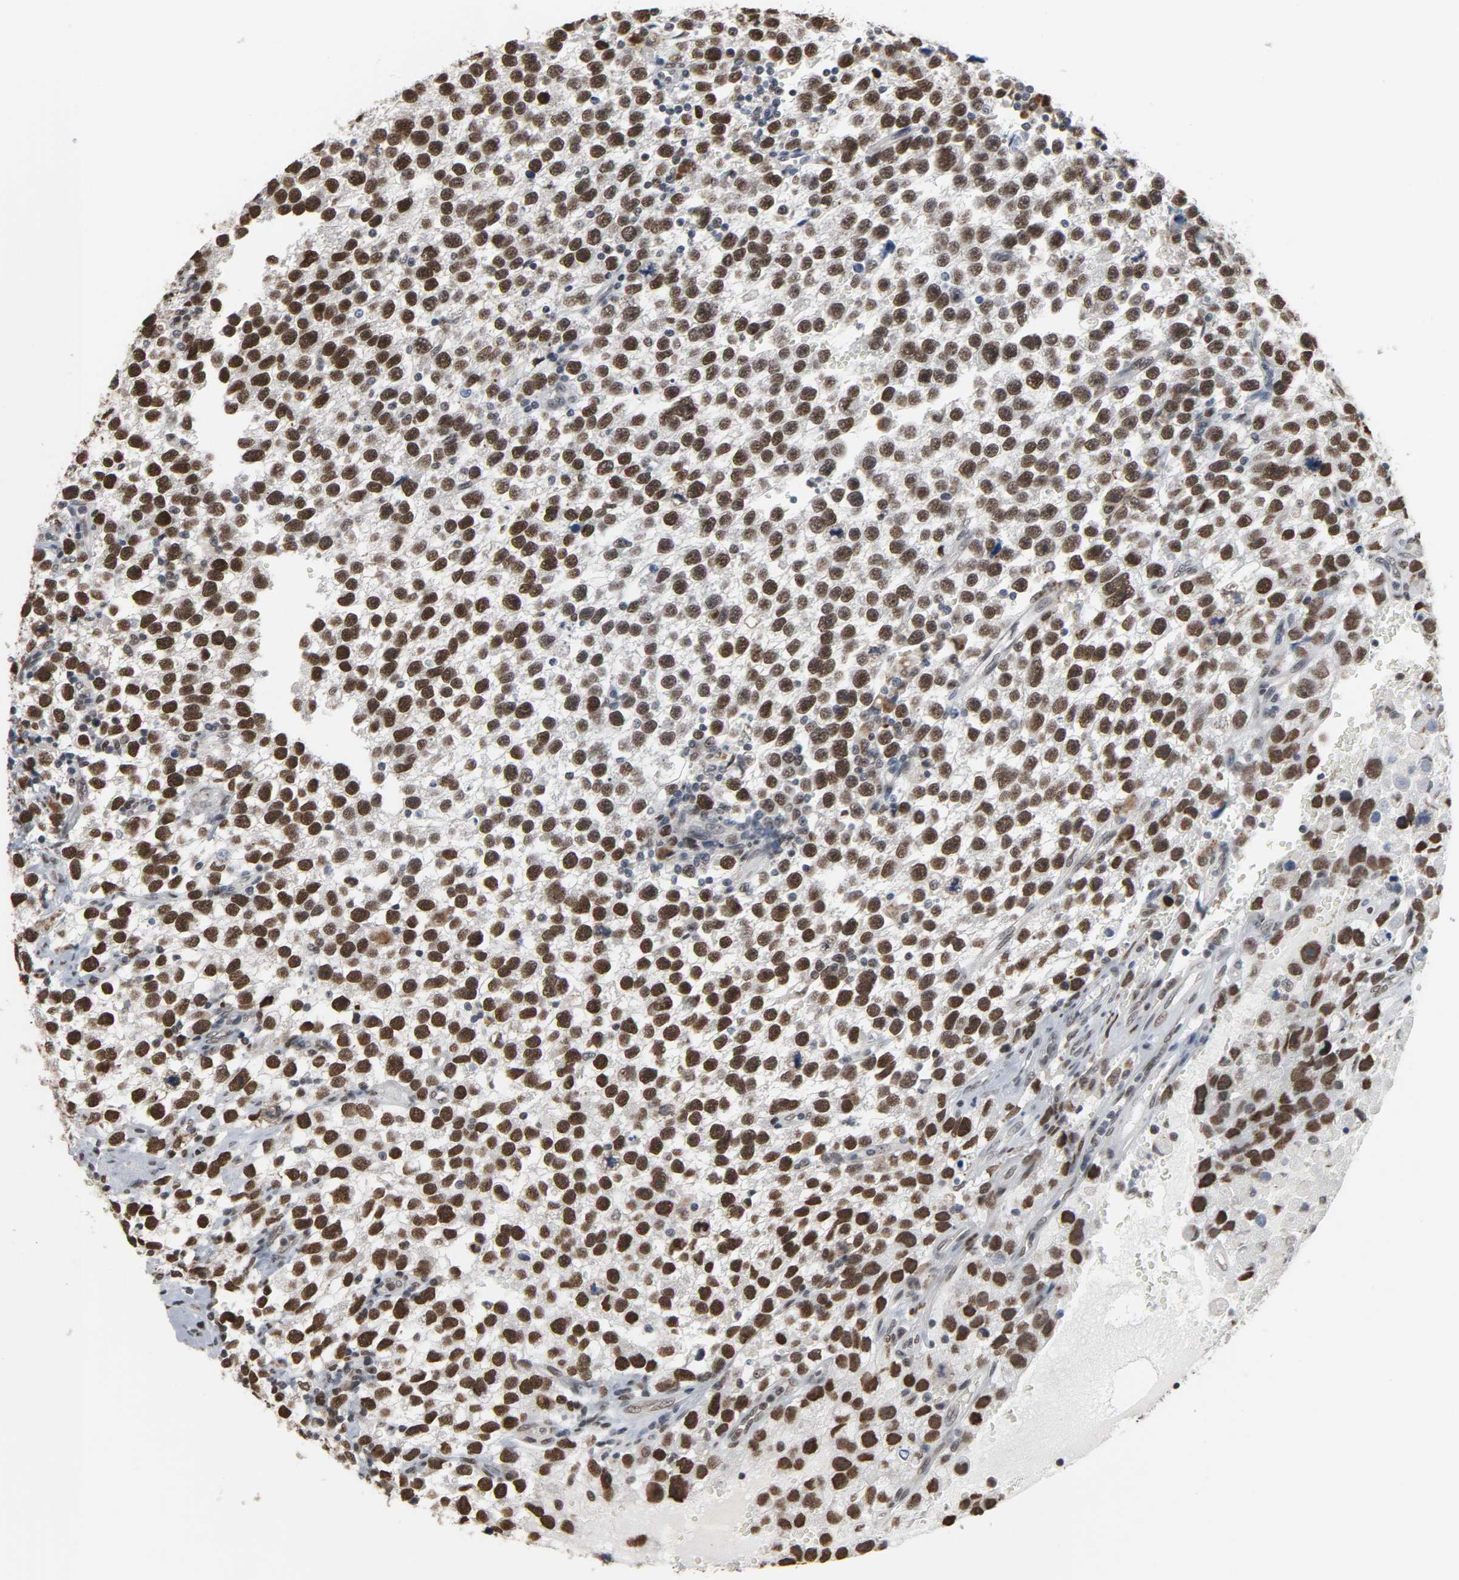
{"staining": {"intensity": "moderate", "quantity": ">75%", "location": "nuclear"}, "tissue": "testis cancer", "cell_type": "Tumor cells", "image_type": "cancer", "snomed": [{"axis": "morphology", "description": "Seminoma, NOS"}, {"axis": "topography", "description": "Testis"}], "caption": "This image shows immunohistochemistry staining of human testis cancer, with medium moderate nuclear positivity in approximately >75% of tumor cells.", "gene": "DAZAP1", "patient": {"sex": "male", "age": 33}}